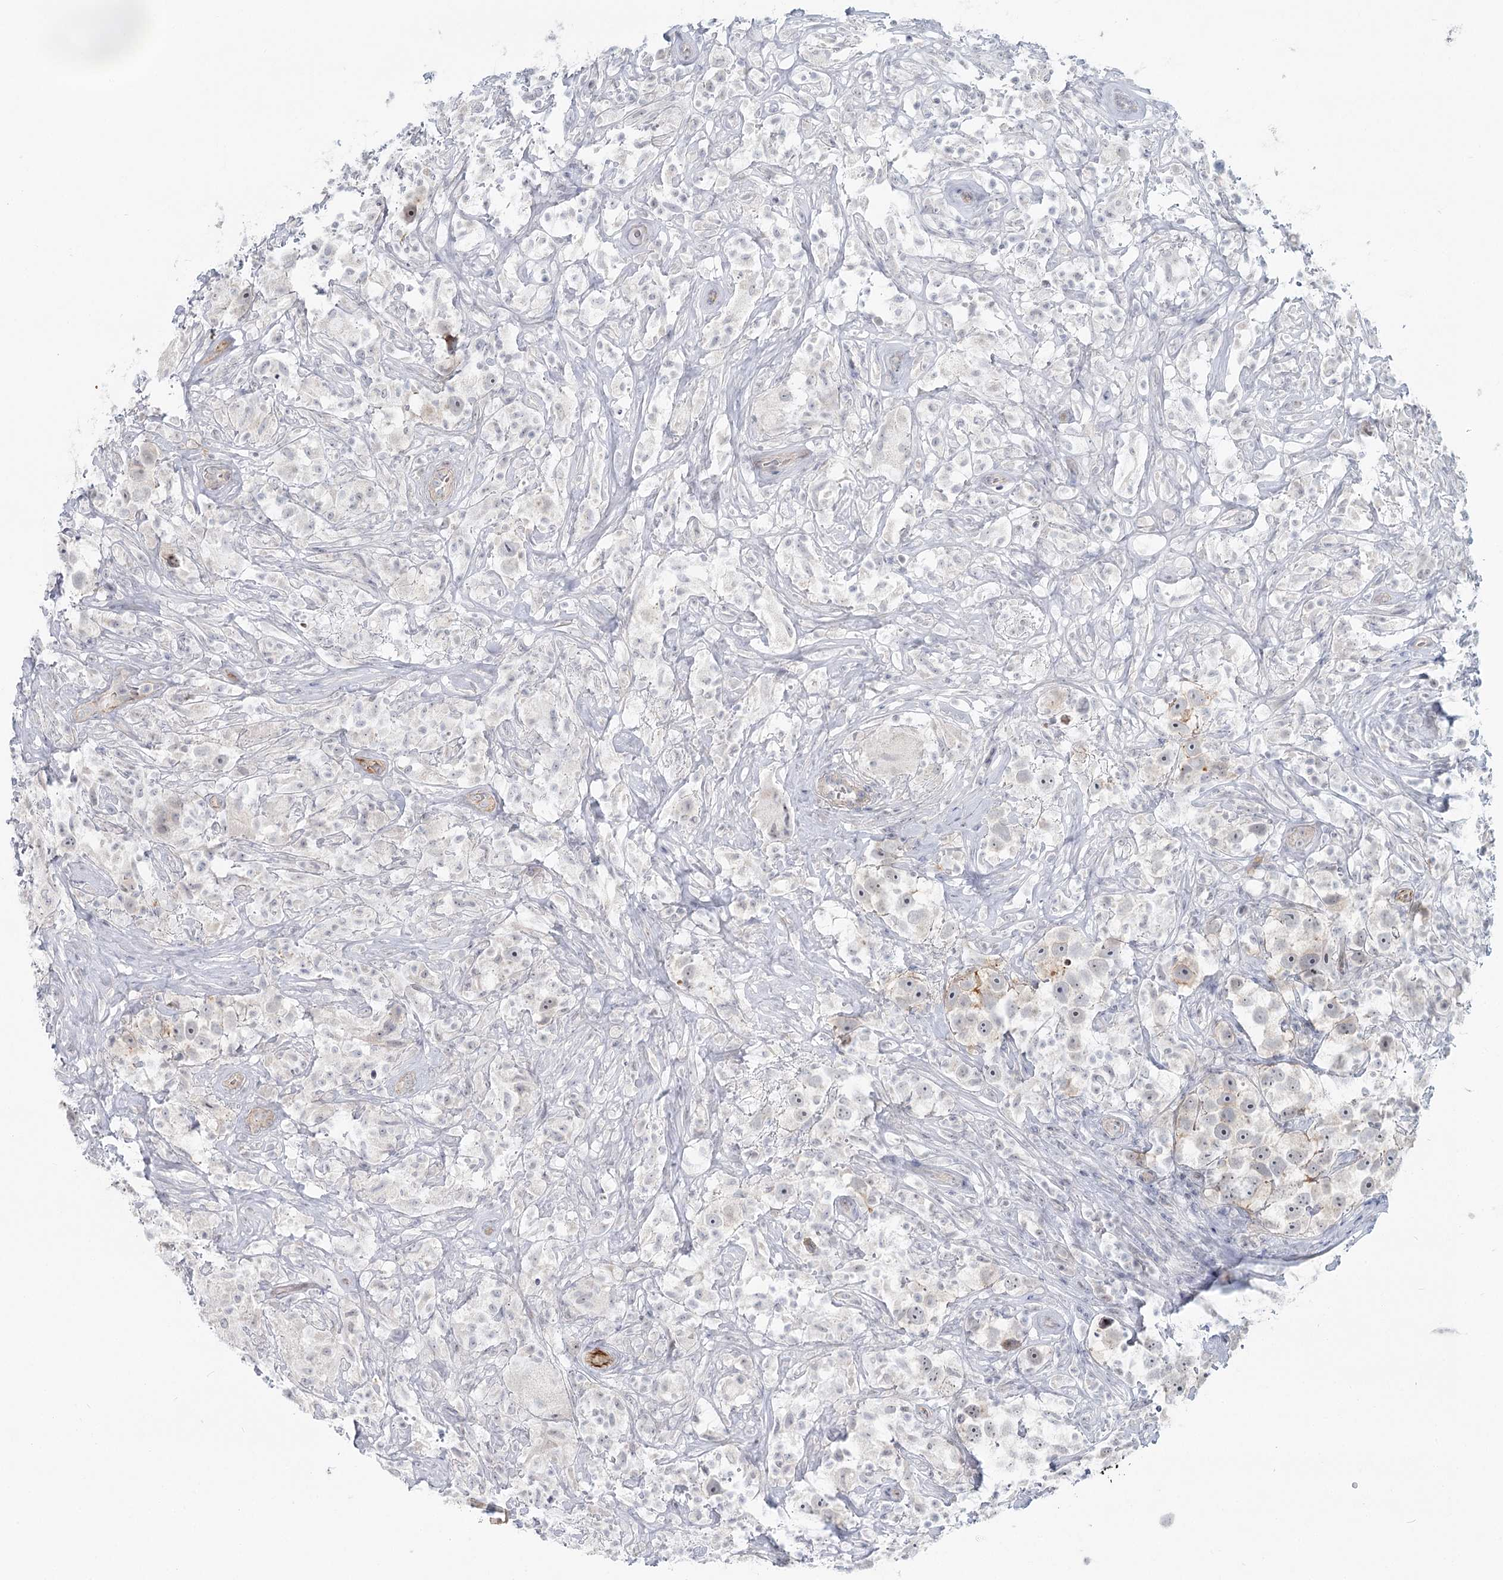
{"staining": {"intensity": "moderate", "quantity": "<25%", "location": "nuclear"}, "tissue": "testis cancer", "cell_type": "Tumor cells", "image_type": "cancer", "snomed": [{"axis": "morphology", "description": "Seminoma, NOS"}, {"axis": "topography", "description": "Testis"}], "caption": "Seminoma (testis) stained for a protein reveals moderate nuclear positivity in tumor cells. (DAB (3,3'-diaminobenzidine) IHC, brown staining for protein, blue staining for nuclei).", "gene": "ABHD8", "patient": {"sex": "male", "age": 49}}